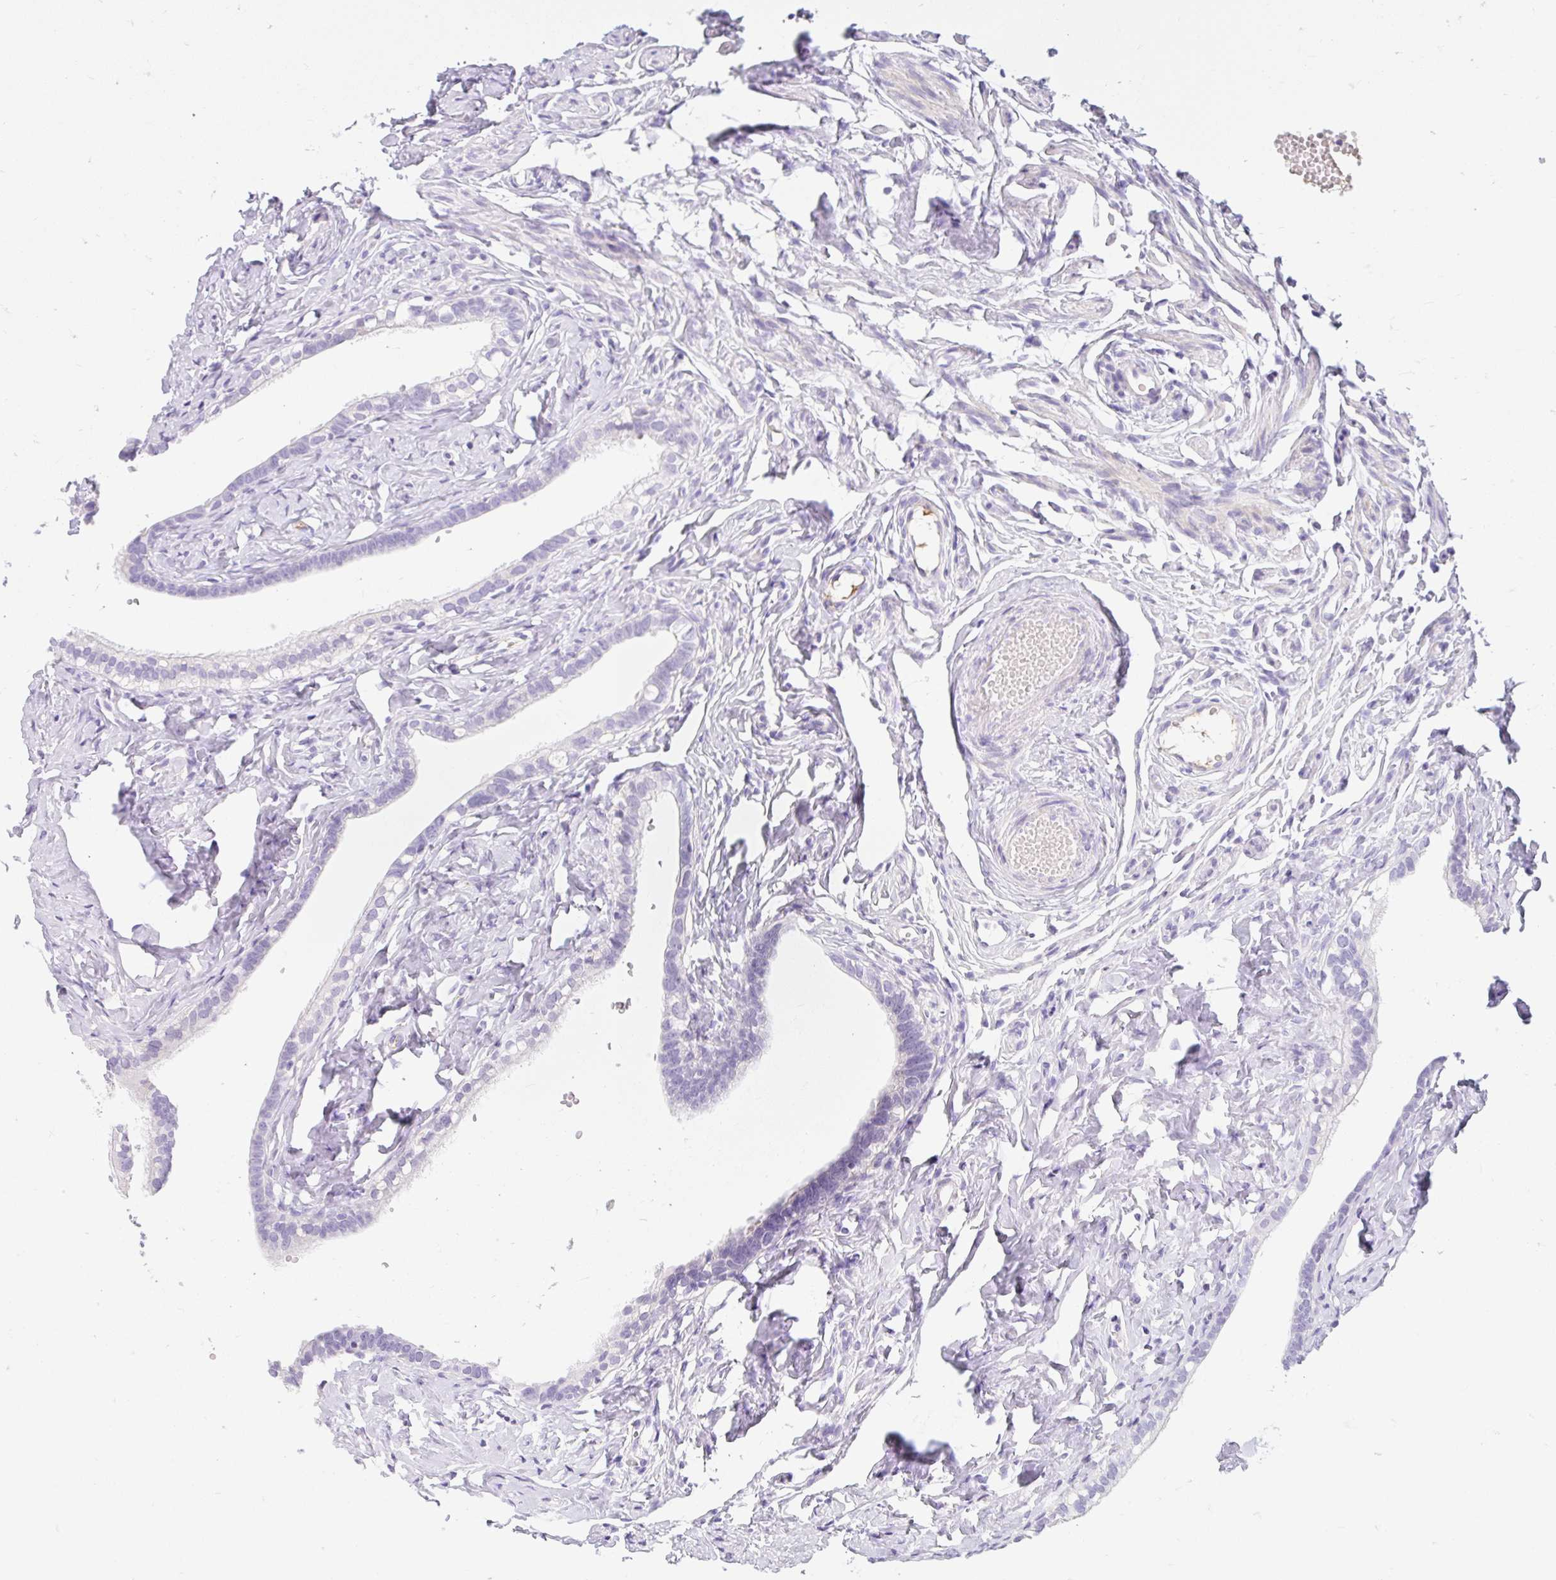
{"staining": {"intensity": "negative", "quantity": "none", "location": "none"}, "tissue": "fallopian tube", "cell_type": "Glandular cells", "image_type": "normal", "snomed": [{"axis": "morphology", "description": "Normal tissue, NOS"}, {"axis": "topography", "description": "Fallopian tube"}], "caption": "DAB immunohistochemical staining of unremarkable human fallopian tube exhibits no significant expression in glandular cells.", "gene": "SLC28A1", "patient": {"sex": "female", "age": 66}}